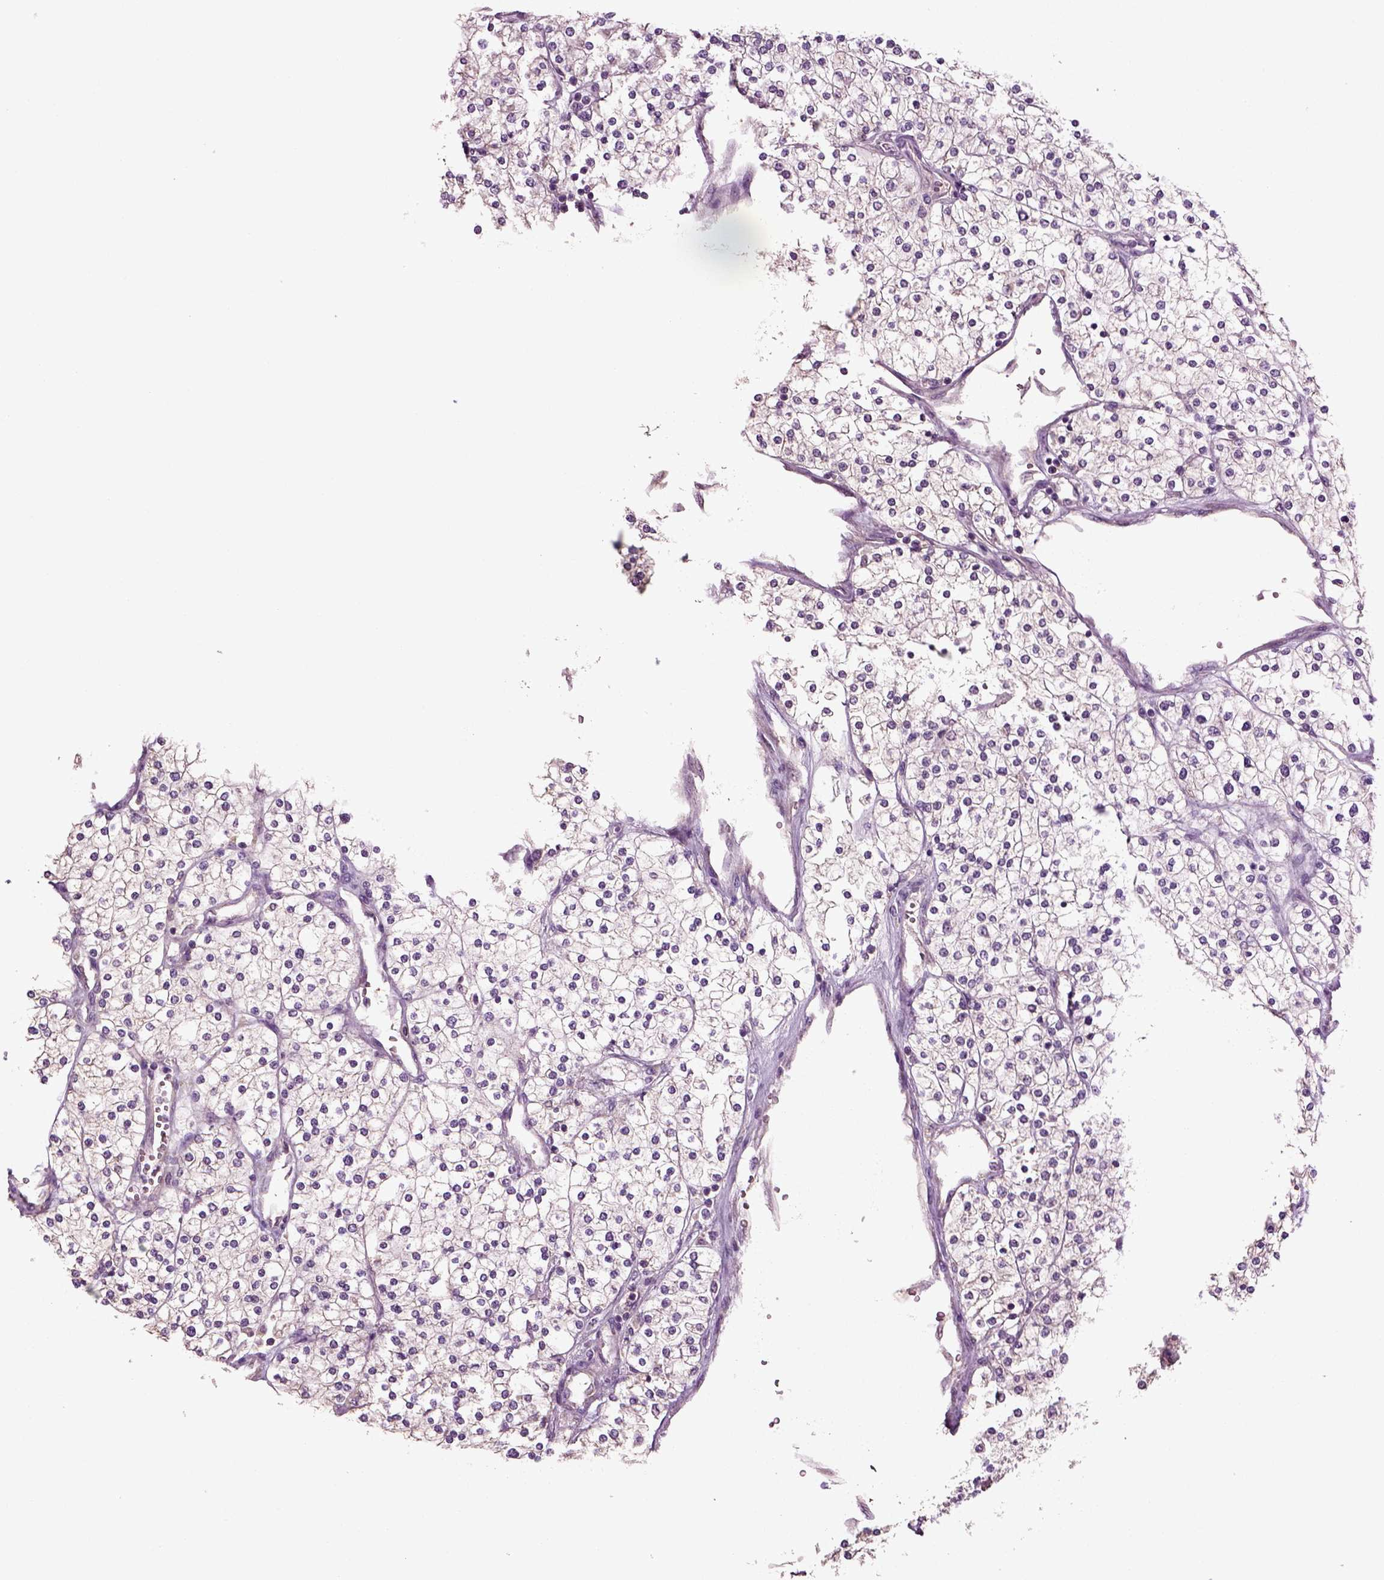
{"staining": {"intensity": "negative", "quantity": "none", "location": "none"}, "tissue": "renal cancer", "cell_type": "Tumor cells", "image_type": "cancer", "snomed": [{"axis": "morphology", "description": "Adenocarcinoma, NOS"}, {"axis": "topography", "description": "Kidney"}], "caption": "Micrograph shows no significant protein staining in tumor cells of adenocarcinoma (renal).", "gene": "DEFB118", "patient": {"sex": "male", "age": 80}}